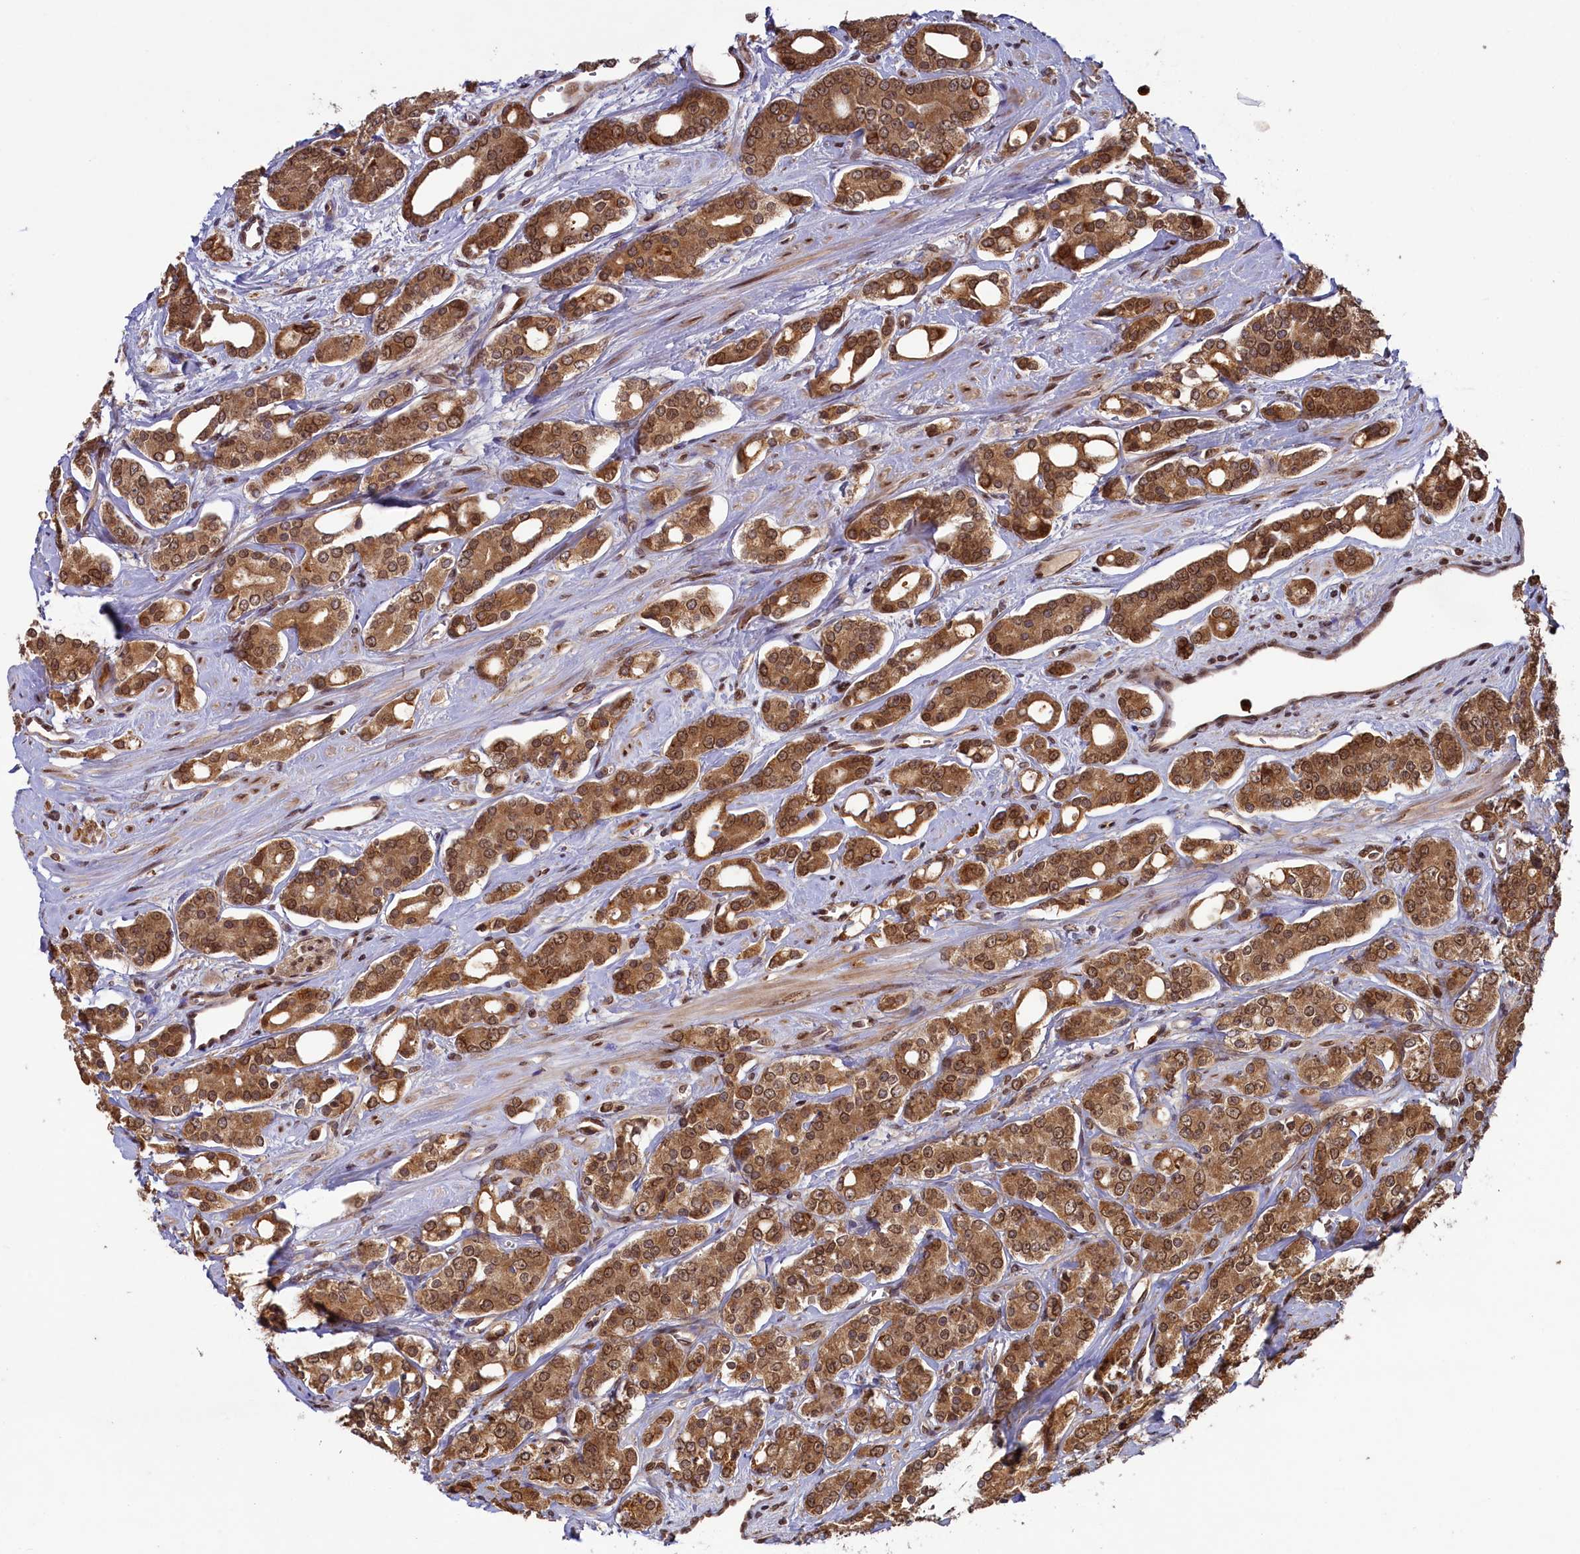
{"staining": {"intensity": "moderate", "quantity": ">75%", "location": "cytoplasmic/membranous,nuclear"}, "tissue": "prostate cancer", "cell_type": "Tumor cells", "image_type": "cancer", "snomed": [{"axis": "morphology", "description": "Adenocarcinoma, High grade"}, {"axis": "topography", "description": "Prostate"}], "caption": "This is an image of immunohistochemistry staining of adenocarcinoma (high-grade) (prostate), which shows moderate staining in the cytoplasmic/membranous and nuclear of tumor cells.", "gene": "NAE1", "patient": {"sex": "male", "age": 62}}